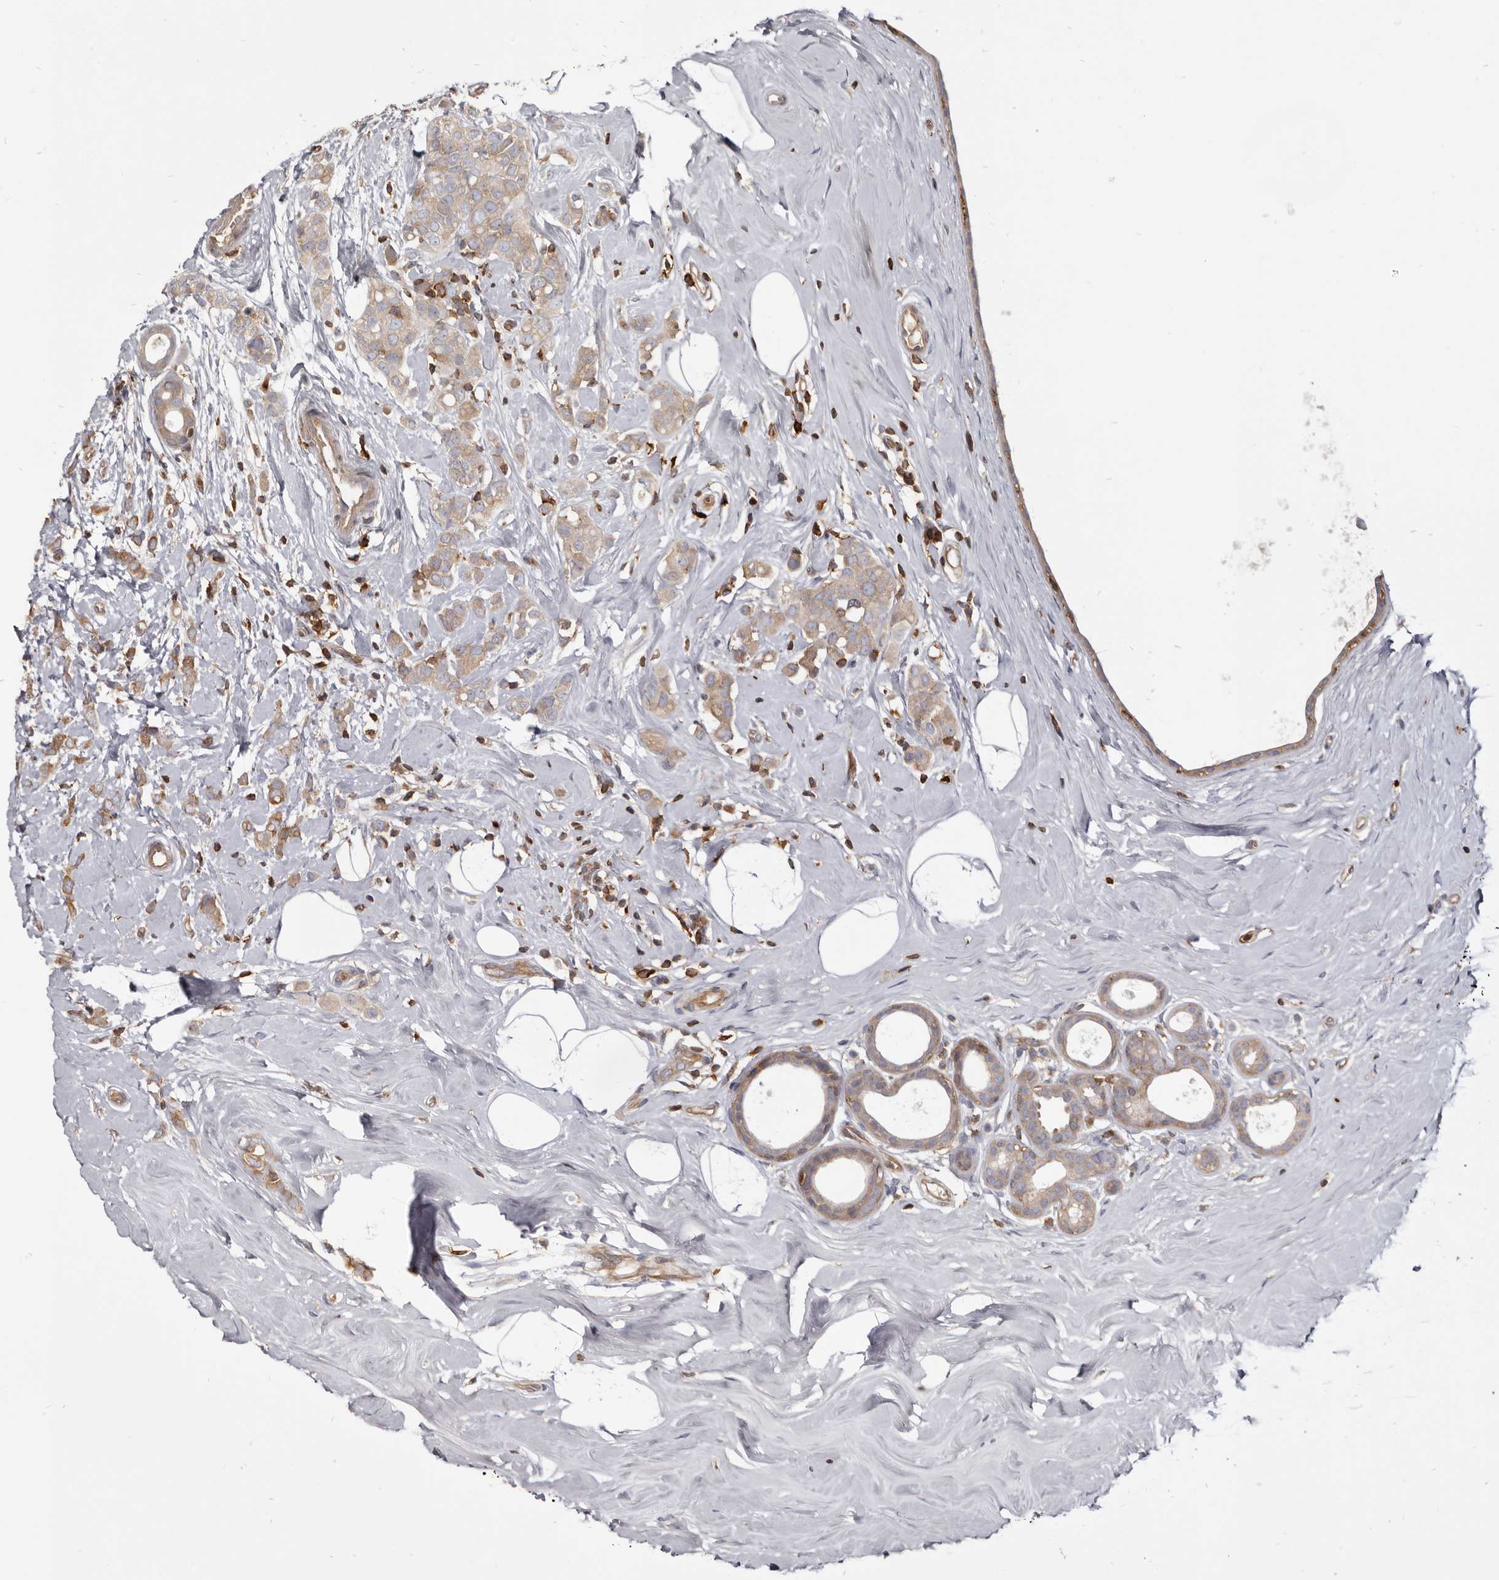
{"staining": {"intensity": "weak", "quantity": ">75%", "location": "cytoplasmic/membranous"}, "tissue": "breast cancer", "cell_type": "Tumor cells", "image_type": "cancer", "snomed": [{"axis": "morphology", "description": "Lobular carcinoma"}, {"axis": "topography", "description": "Breast"}], "caption": "The immunohistochemical stain highlights weak cytoplasmic/membranous expression in tumor cells of breast cancer (lobular carcinoma) tissue.", "gene": "CBL", "patient": {"sex": "female", "age": 47}}